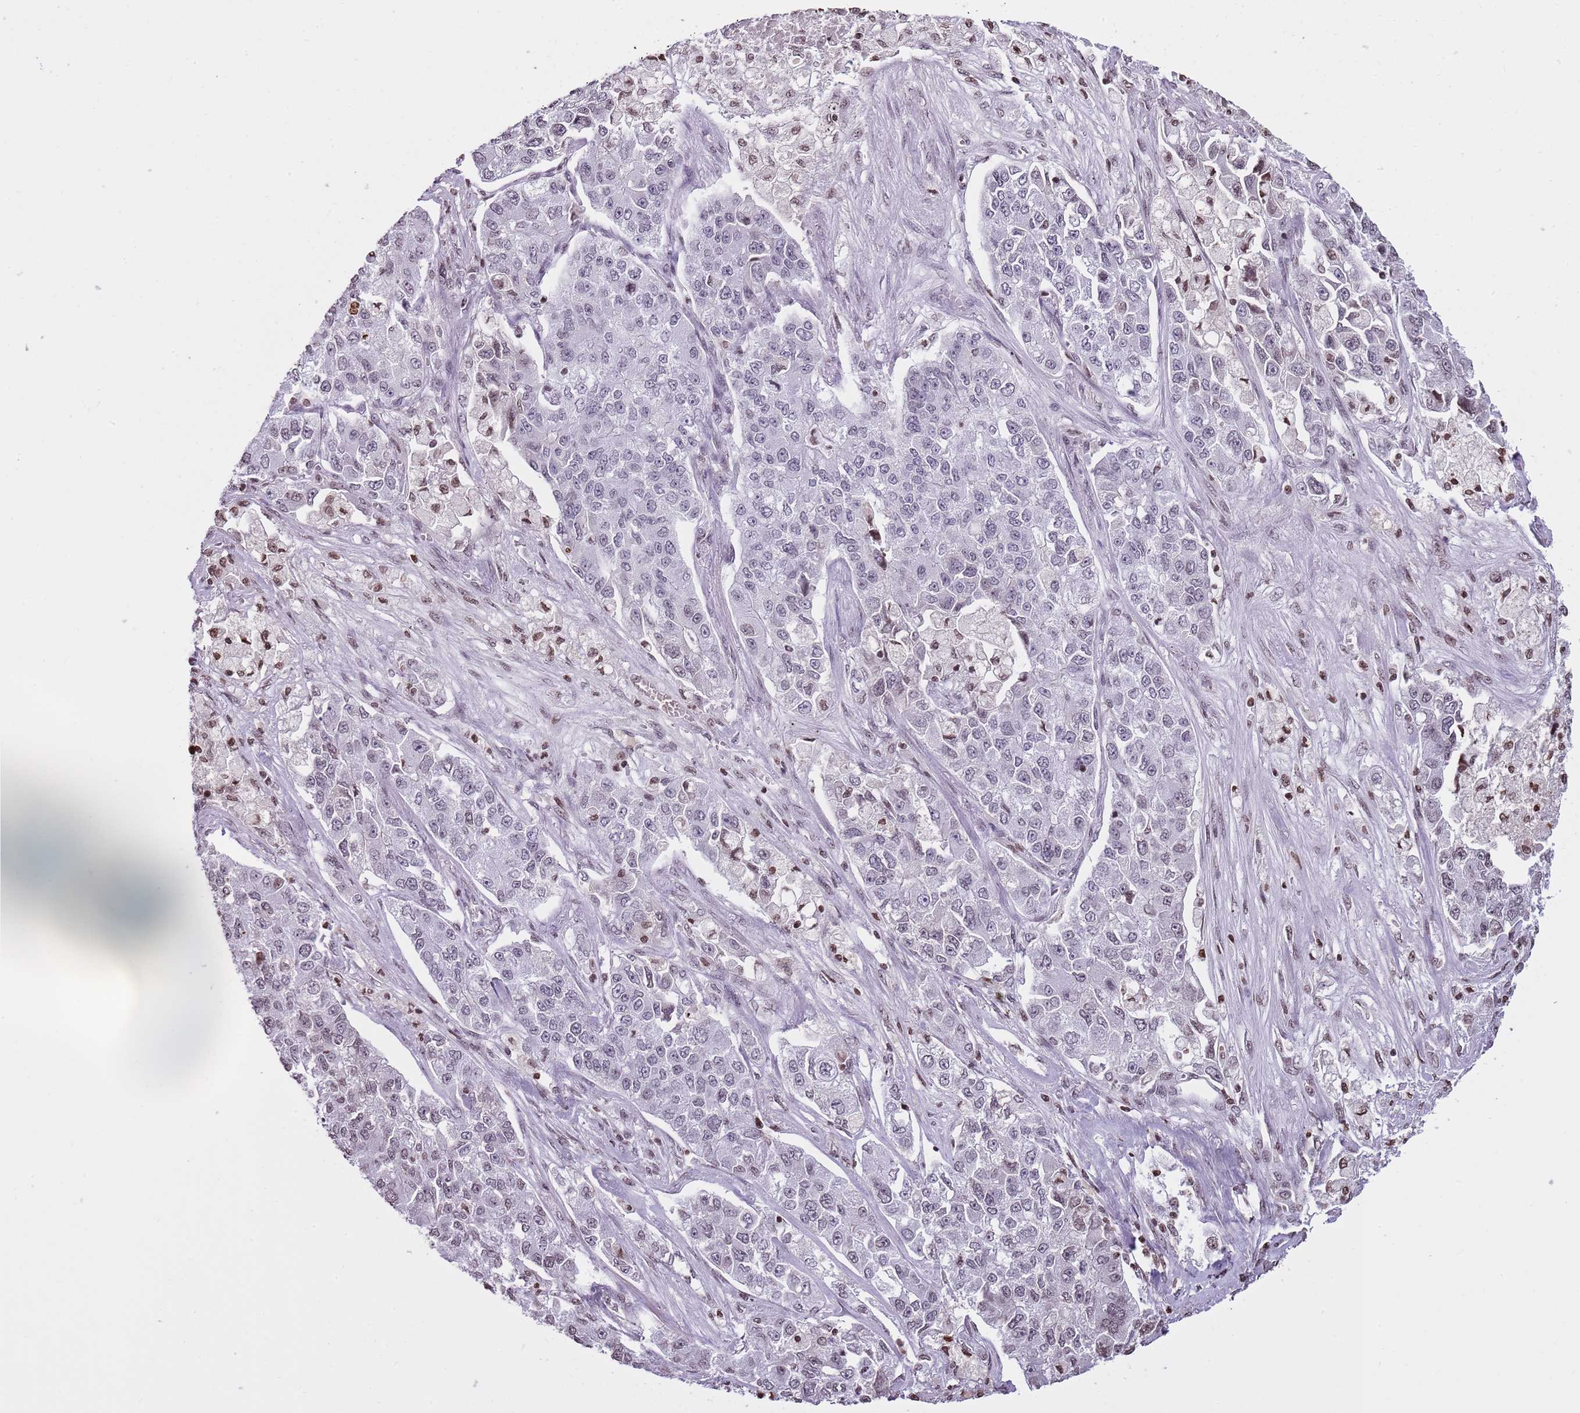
{"staining": {"intensity": "weak", "quantity": "25%-75%", "location": "nuclear"}, "tissue": "lung cancer", "cell_type": "Tumor cells", "image_type": "cancer", "snomed": [{"axis": "morphology", "description": "Adenocarcinoma, NOS"}, {"axis": "topography", "description": "Lung"}], "caption": "A histopathology image of adenocarcinoma (lung) stained for a protein displays weak nuclear brown staining in tumor cells. The staining was performed using DAB (3,3'-diaminobenzidine) to visualize the protein expression in brown, while the nuclei were stained in blue with hematoxylin (Magnification: 20x).", "gene": "KPNA3", "patient": {"sex": "male", "age": 49}}